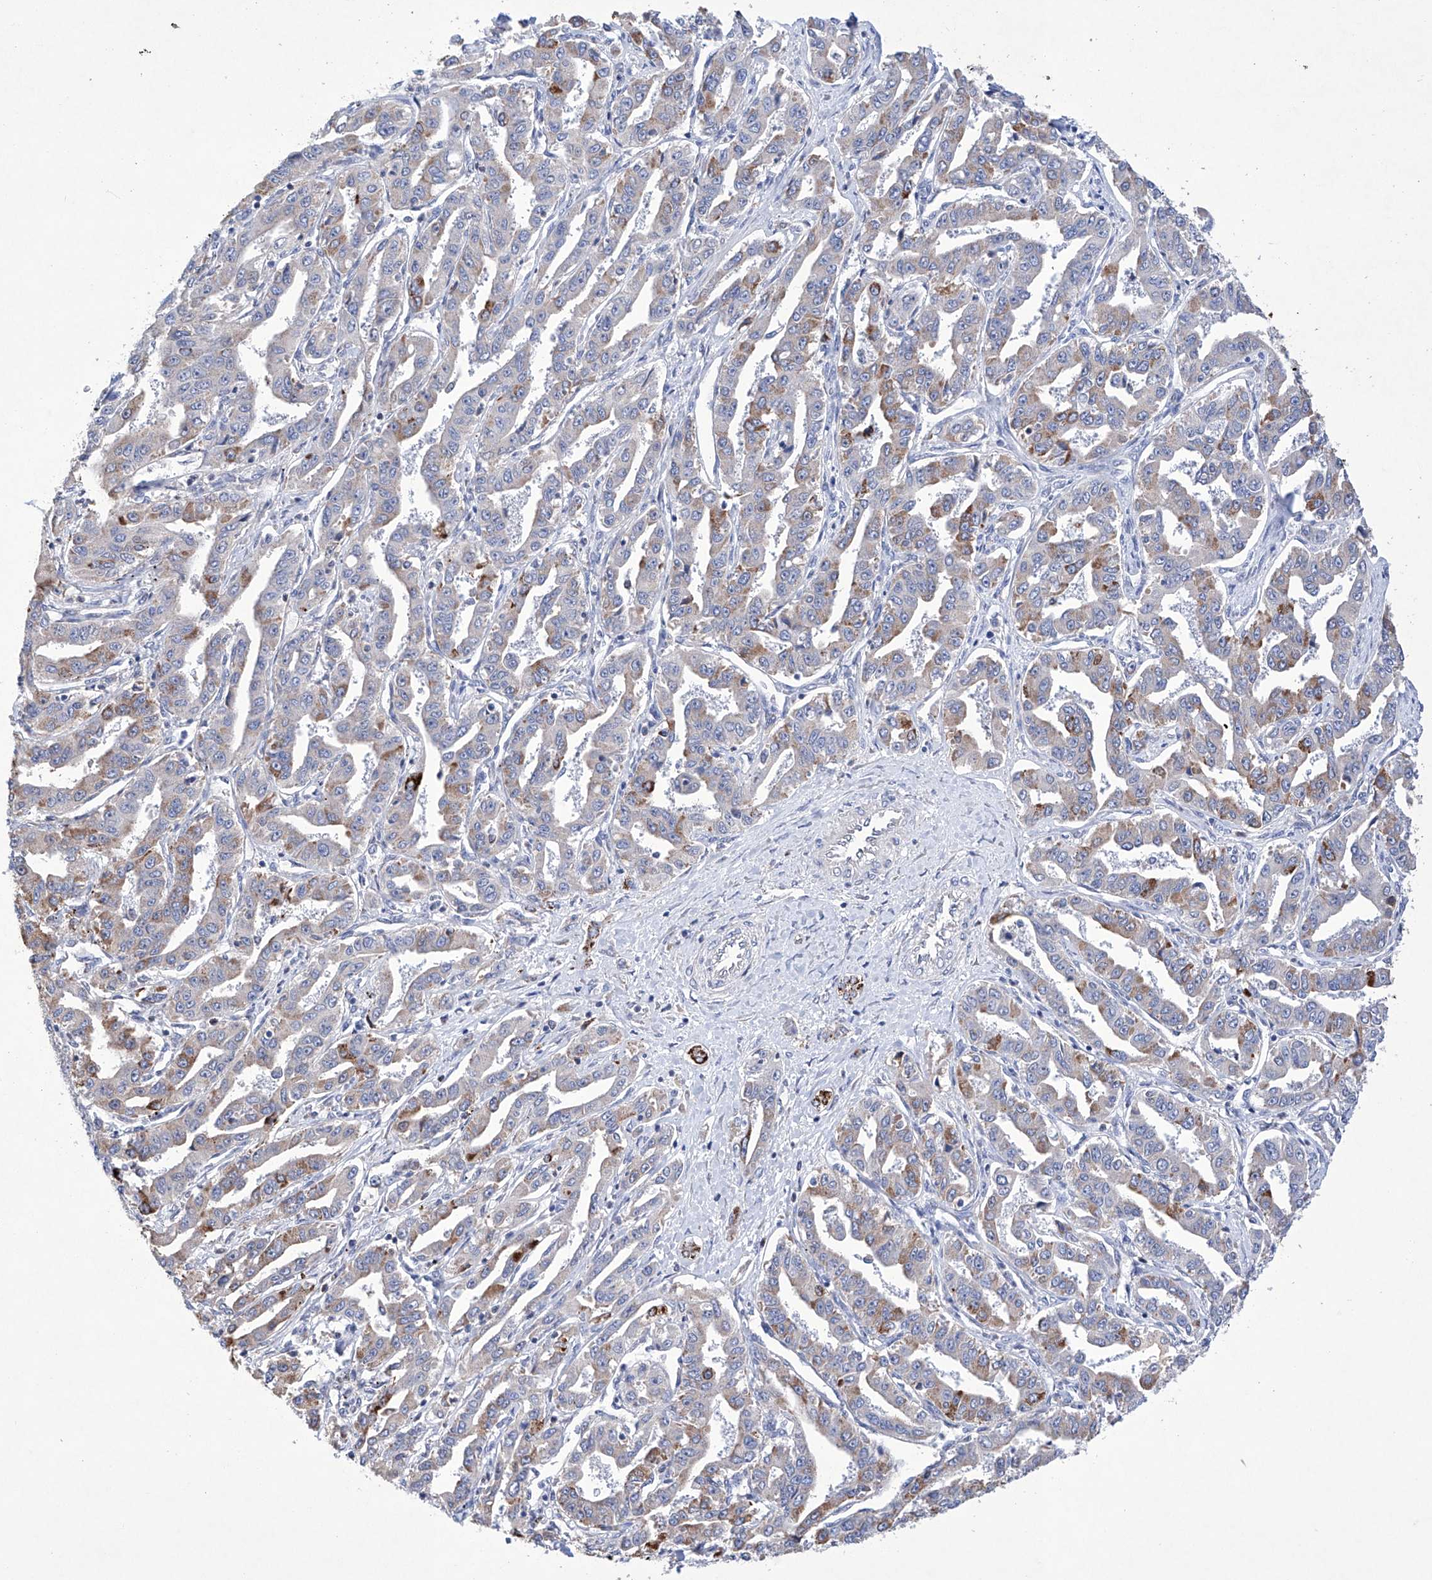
{"staining": {"intensity": "moderate", "quantity": "<25%", "location": "cytoplasmic/membranous"}, "tissue": "liver cancer", "cell_type": "Tumor cells", "image_type": "cancer", "snomed": [{"axis": "morphology", "description": "Cholangiocarcinoma"}, {"axis": "topography", "description": "Liver"}], "caption": "High-magnification brightfield microscopy of cholangiocarcinoma (liver) stained with DAB (brown) and counterstained with hematoxylin (blue). tumor cells exhibit moderate cytoplasmic/membranous expression is seen in approximately<25% of cells.", "gene": "NRROS", "patient": {"sex": "male", "age": 59}}